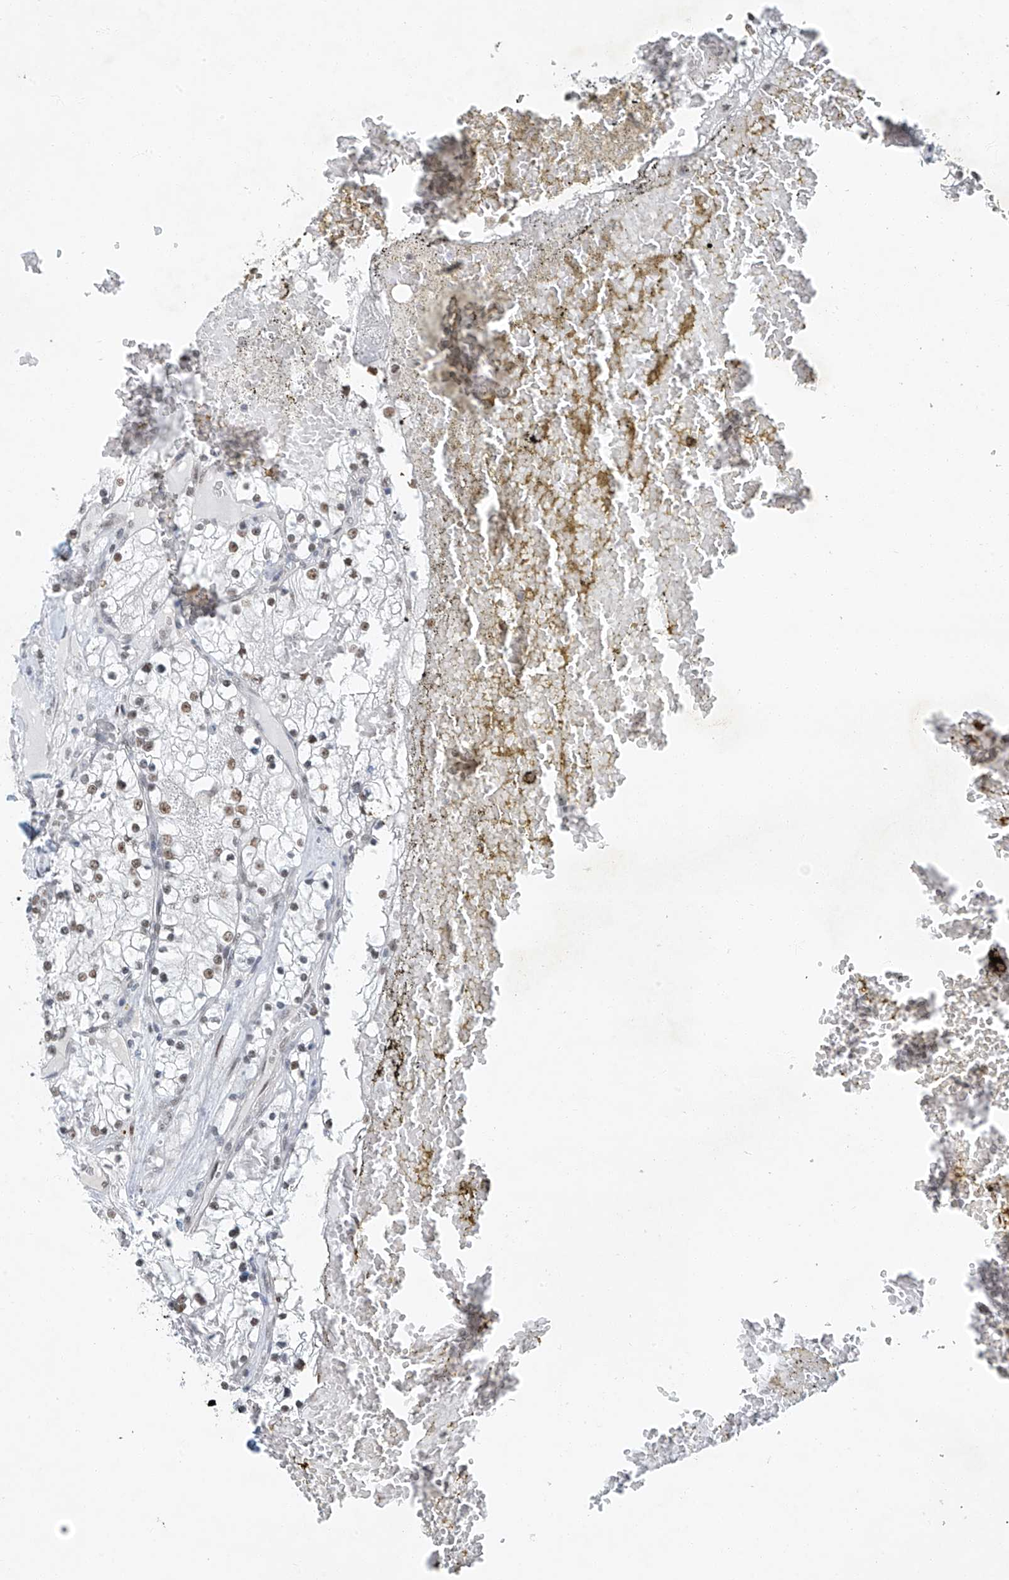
{"staining": {"intensity": "weak", "quantity": "25%-75%", "location": "nuclear"}, "tissue": "renal cancer", "cell_type": "Tumor cells", "image_type": "cancer", "snomed": [{"axis": "morphology", "description": "Normal tissue, NOS"}, {"axis": "morphology", "description": "Adenocarcinoma, NOS"}, {"axis": "topography", "description": "Kidney"}], "caption": "High-power microscopy captured an immunohistochemistry (IHC) histopathology image of renal cancer, revealing weak nuclear staining in approximately 25%-75% of tumor cells.", "gene": "TAF8", "patient": {"sex": "male", "age": 68}}